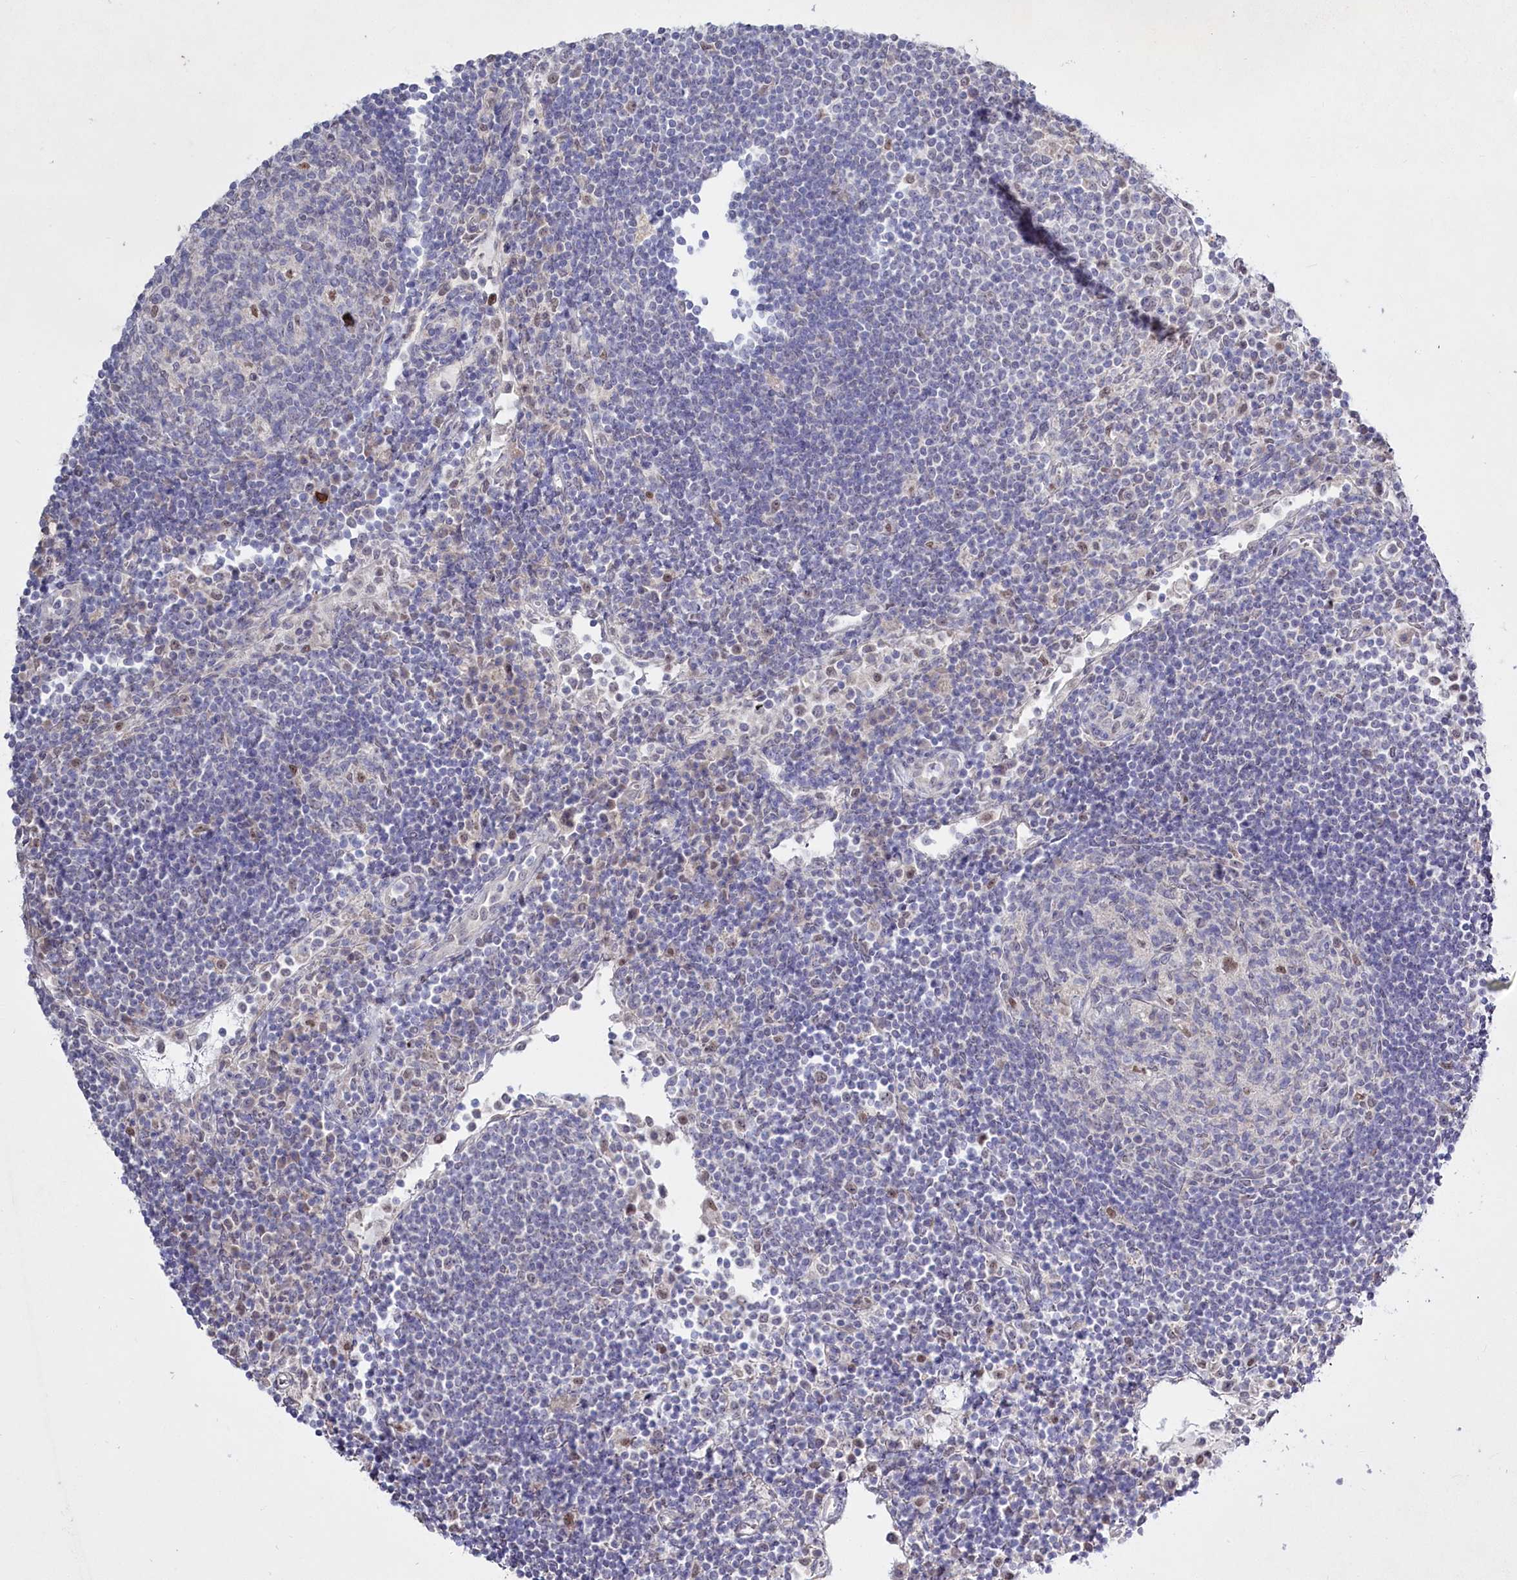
{"staining": {"intensity": "negative", "quantity": "none", "location": "none"}, "tissue": "lymph node", "cell_type": "Germinal center cells", "image_type": "normal", "snomed": [{"axis": "morphology", "description": "Normal tissue, NOS"}, {"axis": "topography", "description": "Lymph node"}], "caption": "Protein analysis of unremarkable lymph node demonstrates no significant positivity in germinal center cells.", "gene": "ABITRAM", "patient": {"sex": "female", "age": 53}}